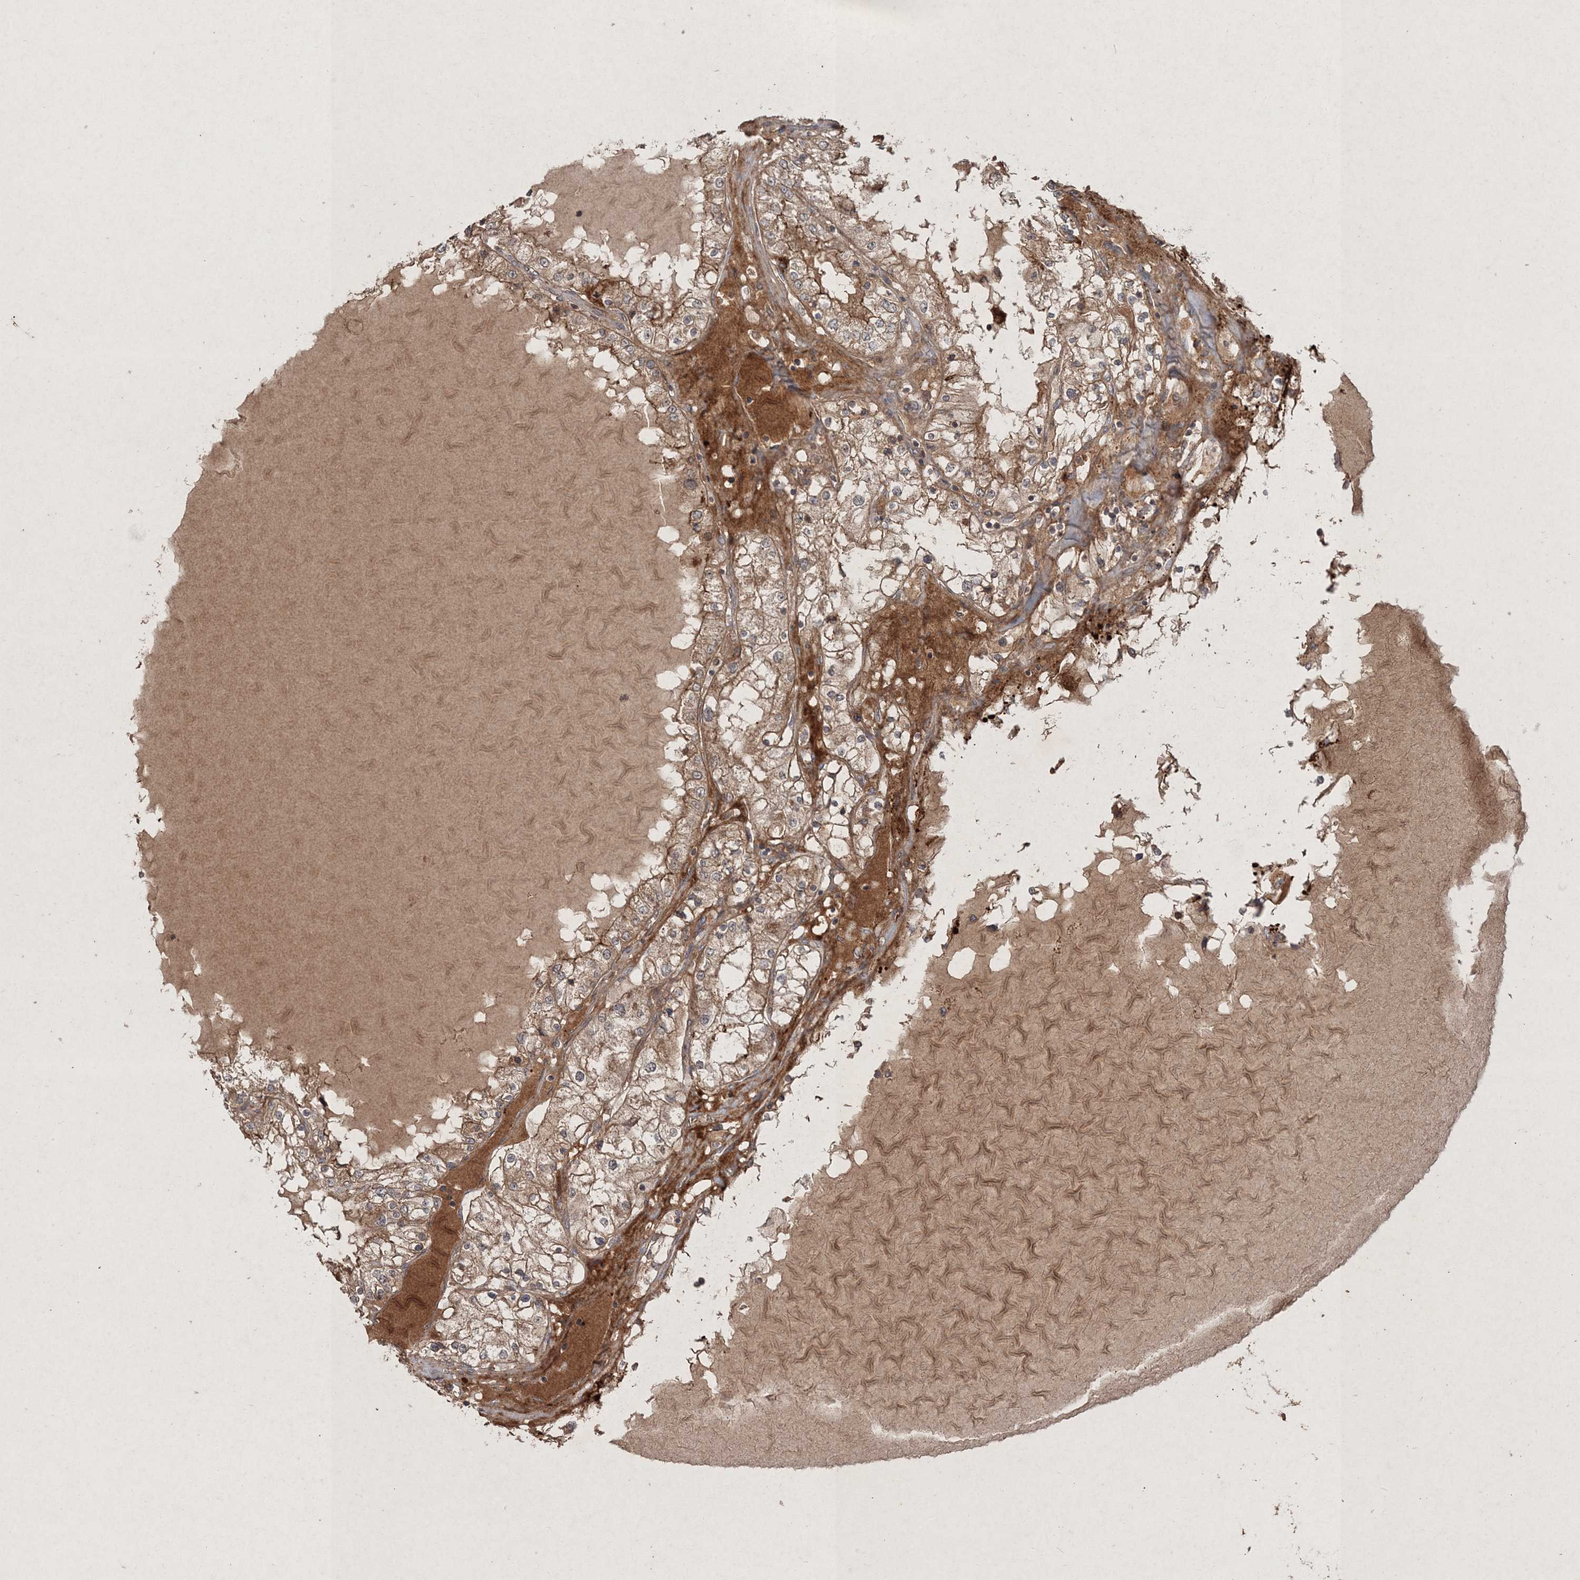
{"staining": {"intensity": "moderate", "quantity": ">75%", "location": "cytoplasmic/membranous"}, "tissue": "renal cancer", "cell_type": "Tumor cells", "image_type": "cancer", "snomed": [{"axis": "morphology", "description": "Adenocarcinoma, NOS"}, {"axis": "topography", "description": "Kidney"}], "caption": "This image exhibits IHC staining of human adenocarcinoma (renal), with medium moderate cytoplasmic/membranous expression in about >75% of tumor cells.", "gene": "SPRY1", "patient": {"sex": "male", "age": 68}}